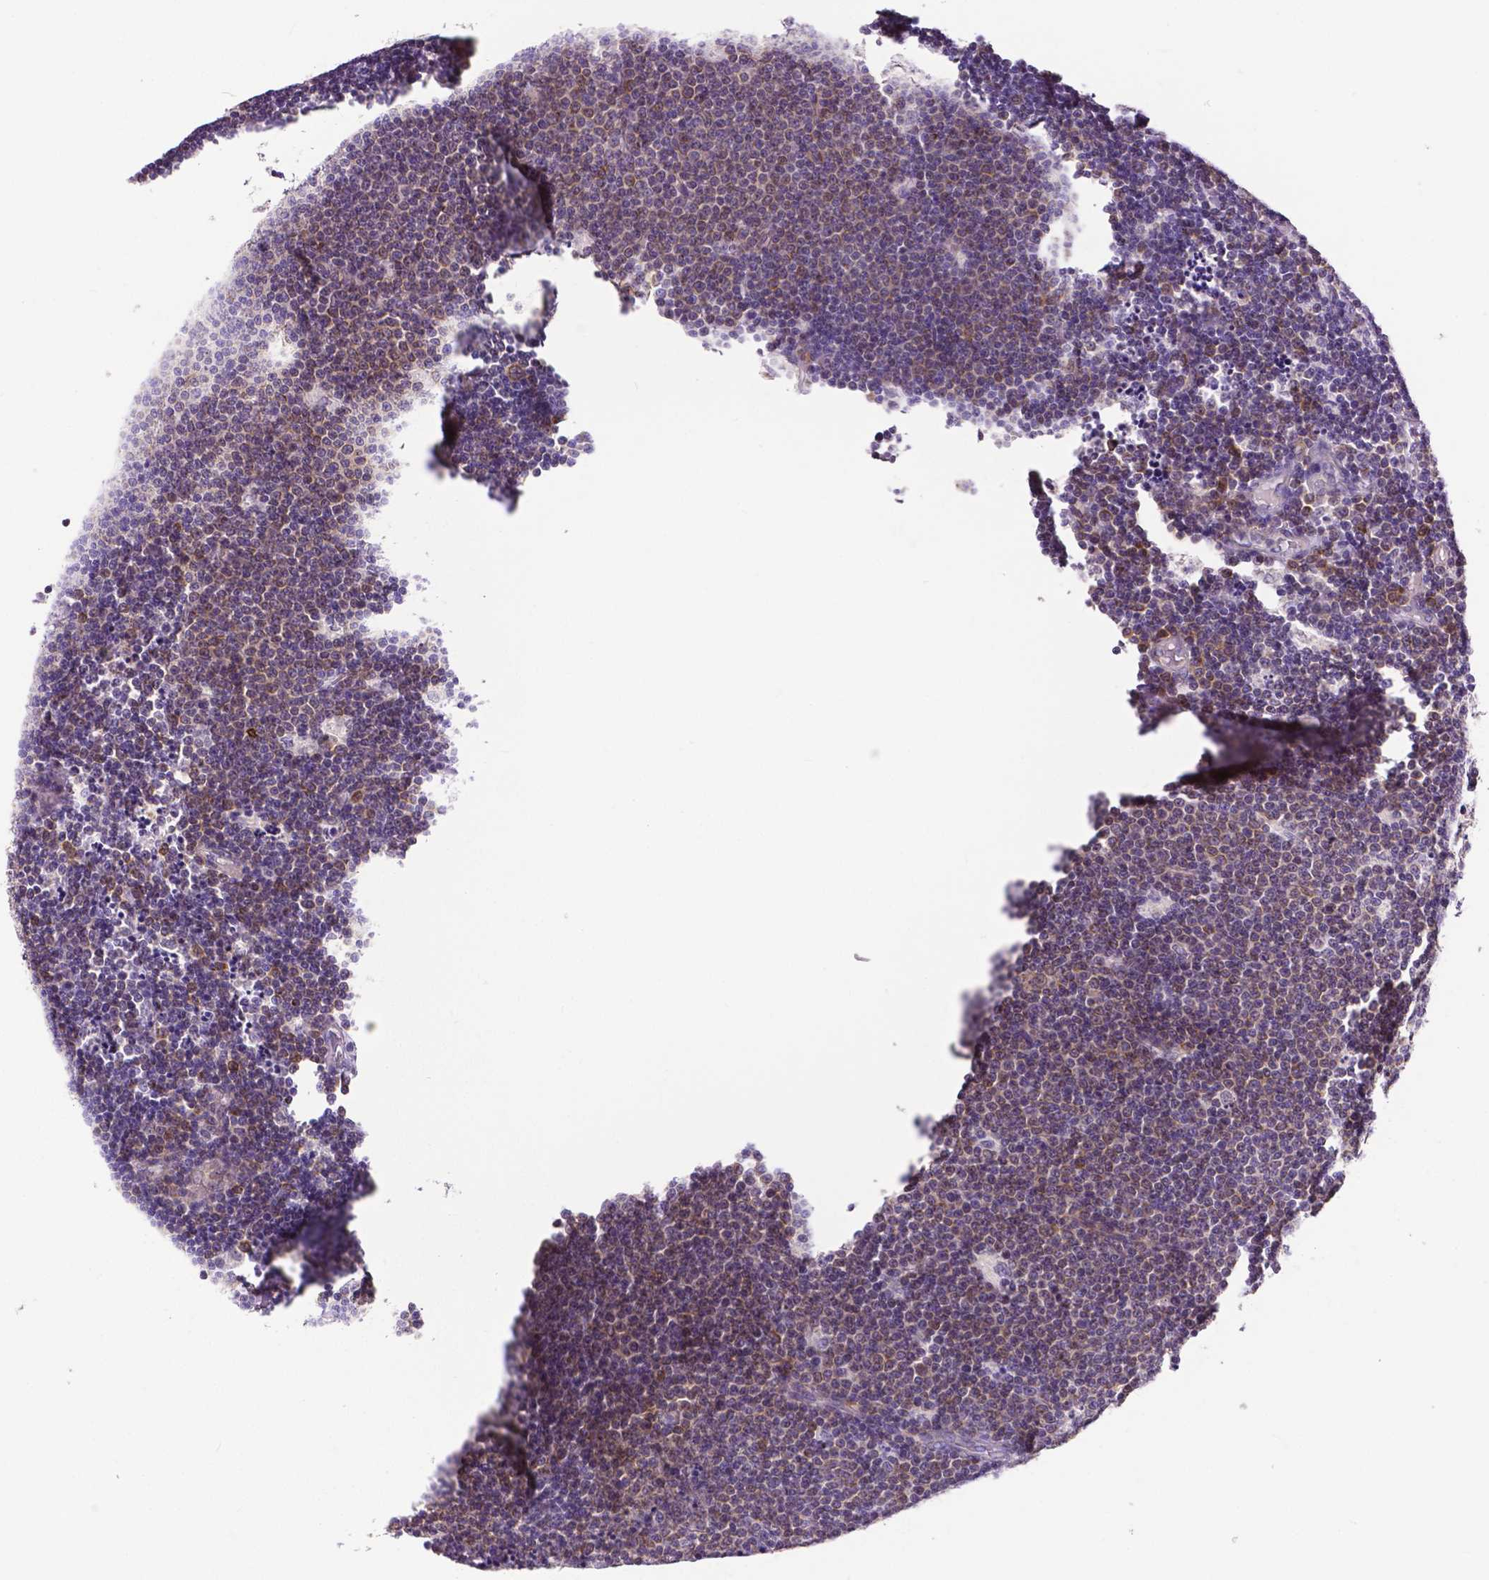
{"staining": {"intensity": "moderate", "quantity": ">75%", "location": "cytoplasmic/membranous"}, "tissue": "lymphoma", "cell_type": "Tumor cells", "image_type": "cancer", "snomed": [{"axis": "morphology", "description": "Malignant lymphoma, non-Hodgkin's type, Low grade"}, {"axis": "topography", "description": "Brain"}], "caption": "Immunohistochemistry (IHC) (DAB (3,3'-diaminobenzidine)) staining of malignant lymphoma, non-Hodgkin's type (low-grade) reveals moderate cytoplasmic/membranous protein expression in approximately >75% of tumor cells.", "gene": "MCL1", "patient": {"sex": "female", "age": 66}}